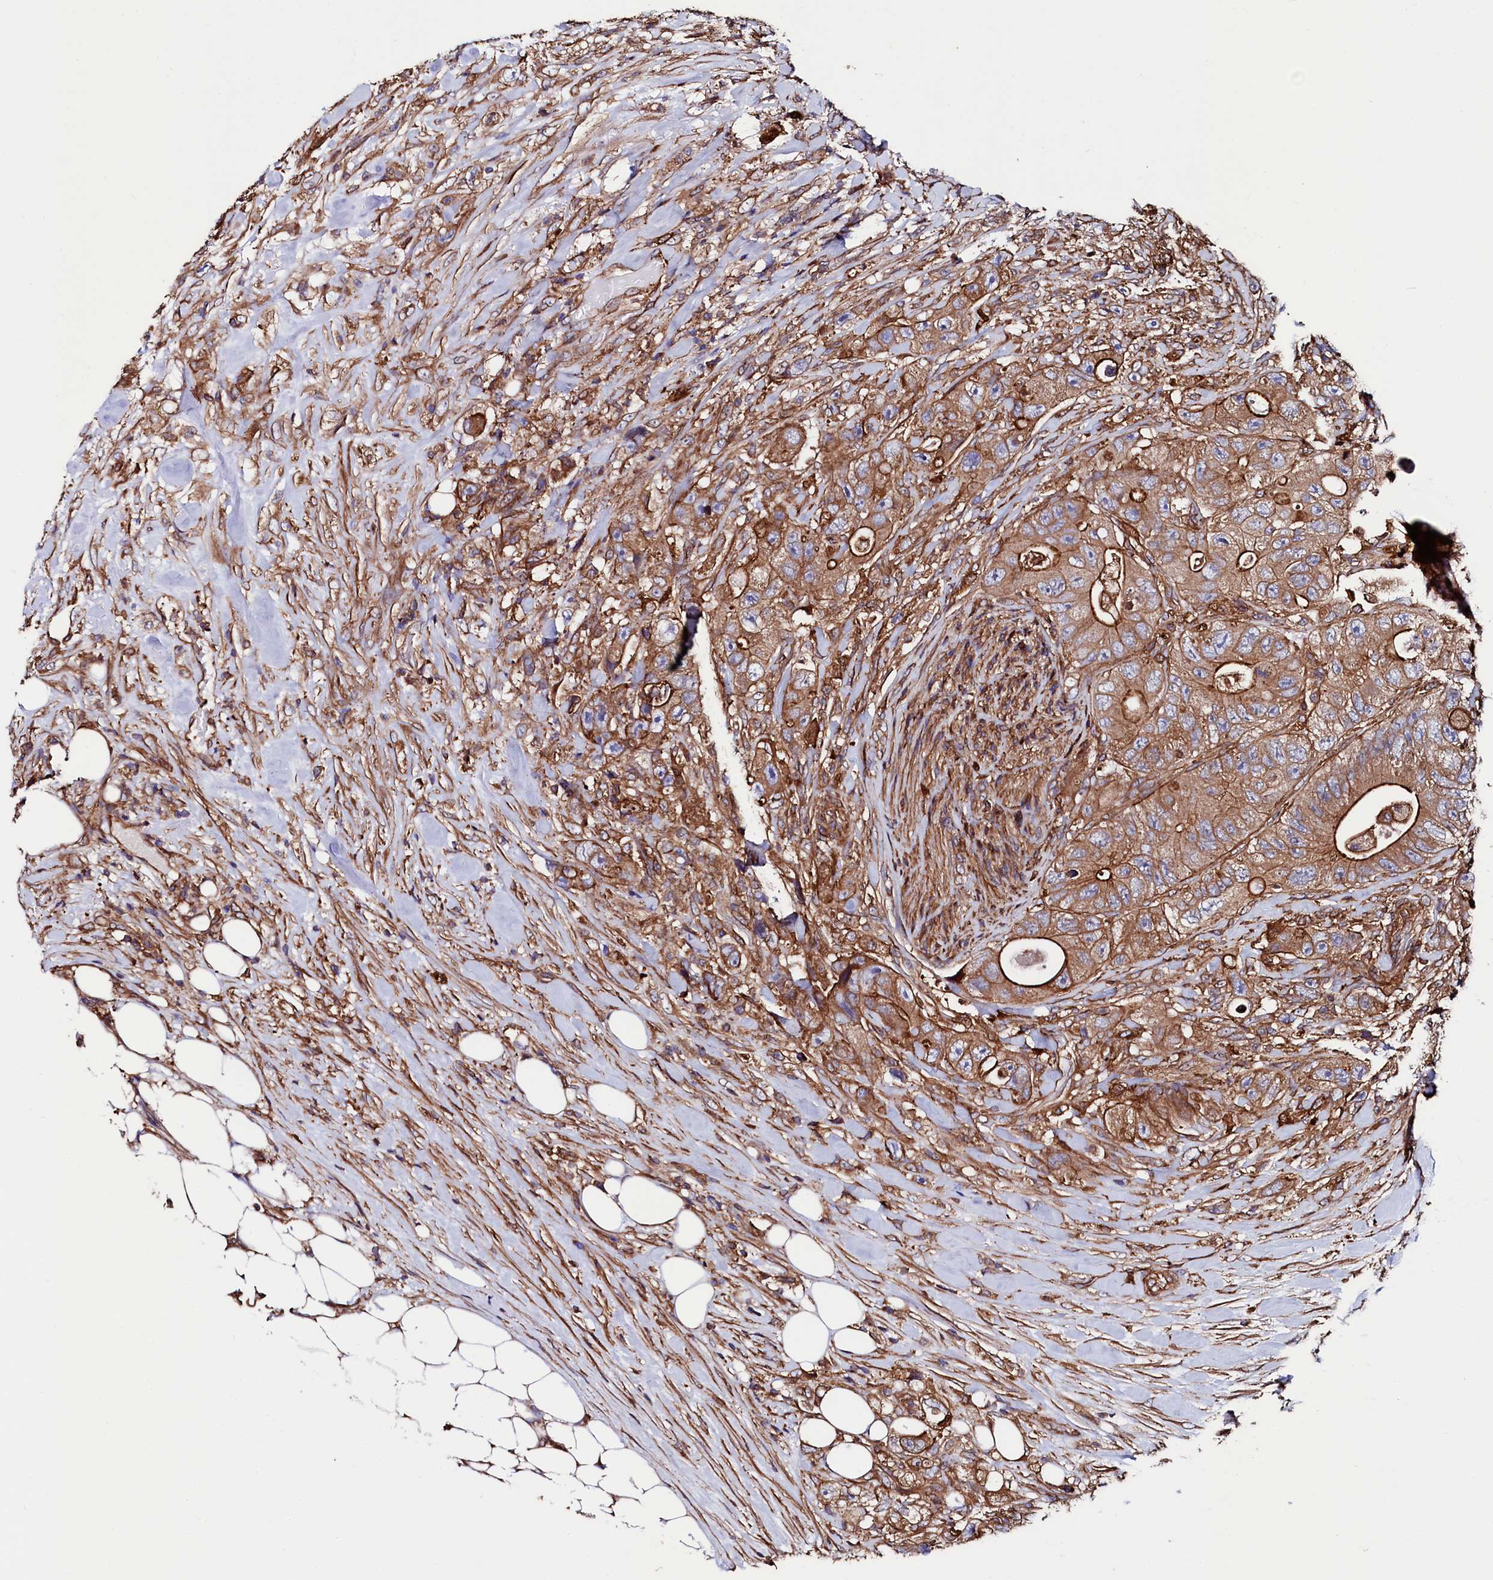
{"staining": {"intensity": "moderate", "quantity": ">75%", "location": "cytoplasmic/membranous"}, "tissue": "colorectal cancer", "cell_type": "Tumor cells", "image_type": "cancer", "snomed": [{"axis": "morphology", "description": "Adenocarcinoma, NOS"}, {"axis": "topography", "description": "Colon"}], "caption": "Colorectal adenocarcinoma tissue displays moderate cytoplasmic/membranous positivity in about >75% of tumor cells", "gene": "STAMBPL1", "patient": {"sex": "female", "age": 46}}